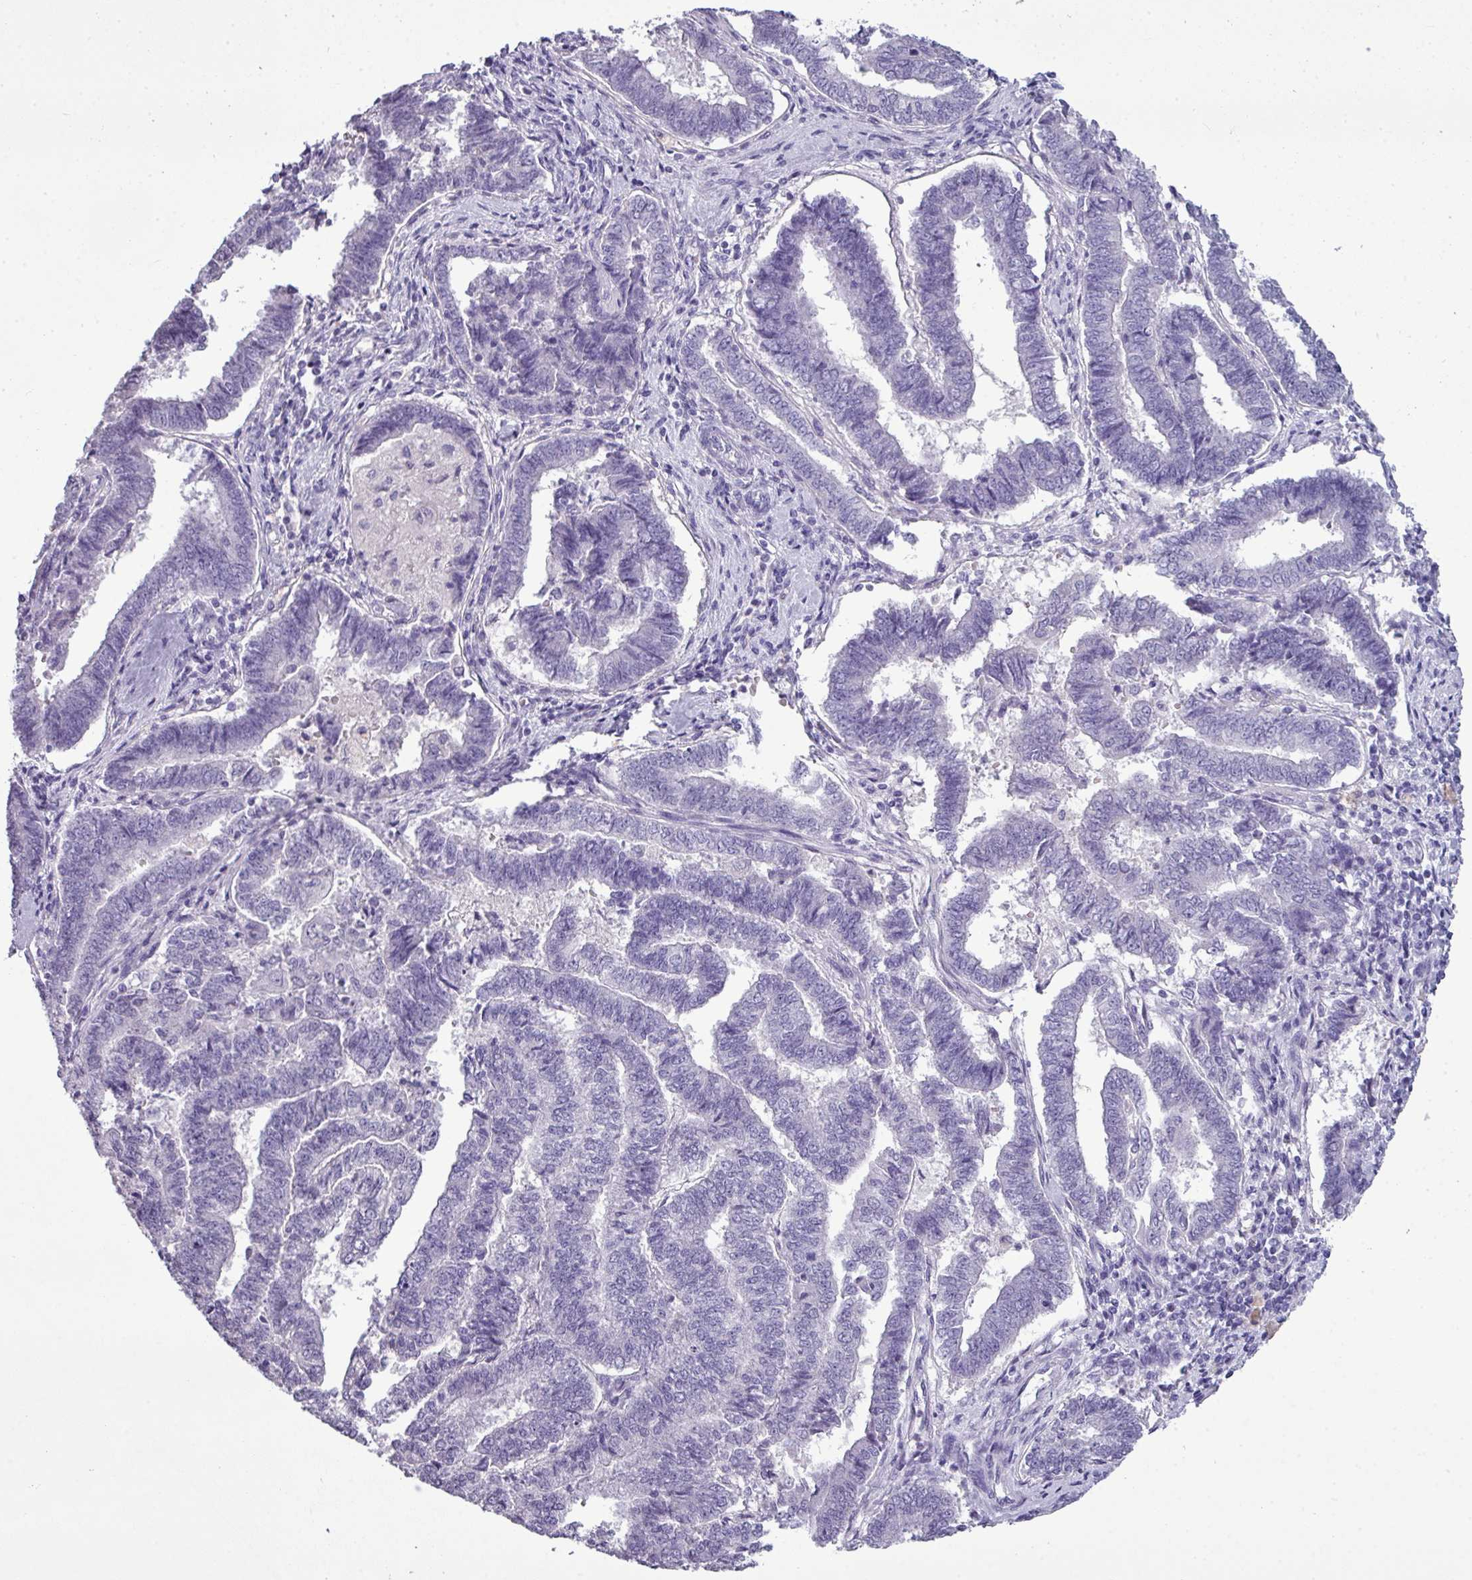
{"staining": {"intensity": "negative", "quantity": "none", "location": "none"}, "tissue": "endometrial cancer", "cell_type": "Tumor cells", "image_type": "cancer", "snomed": [{"axis": "morphology", "description": "Adenocarcinoma, NOS"}, {"axis": "topography", "description": "Endometrium"}], "caption": "The histopathology image demonstrates no staining of tumor cells in endometrial cancer (adenocarcinoma).", "gene": "TMEM91", "patient": {"sex": "female", "age": 72}}